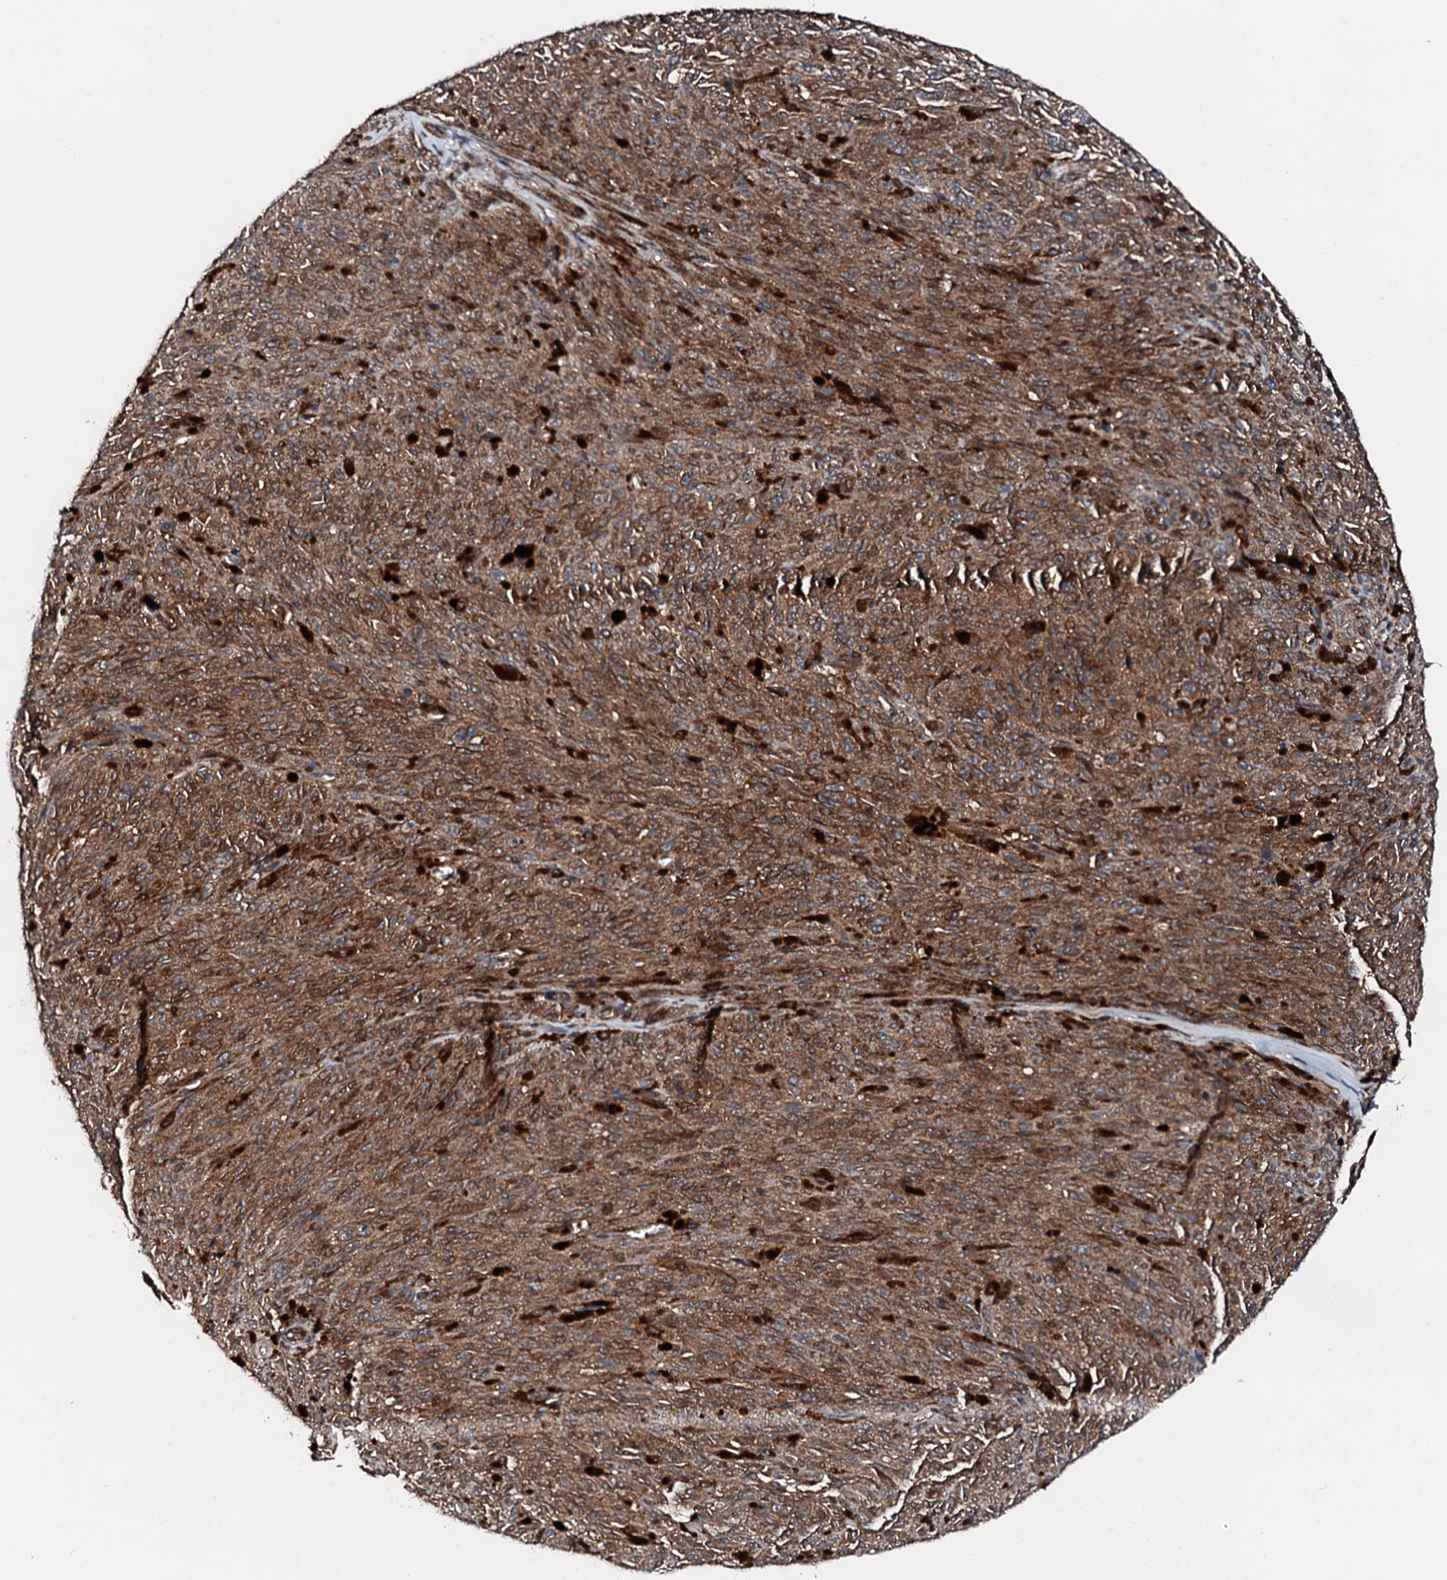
{"staining": {"intensity": "moderate", "quantity": ">75%", "location": "cytoplasmic/membranous"}, "tissue": "melanoma", "cell_type": "Tumor cells", "image_type": "cancer", "snomed": [{"axis": "morphology", "description": "Malignant melanoma, NOS"}, {"axis": "topography", "description": "Skin"}], "caption": "A brown stain shows moderate cytoplasmic/membranous positivity of a protein in melanoma tumor cells. (Stains: DAB in brown, nuclei in blue, Microscopy: brightfield microscopy at high magnification).", "gene": "FGD4", "patient": {"sex": "female", "age": 82}}